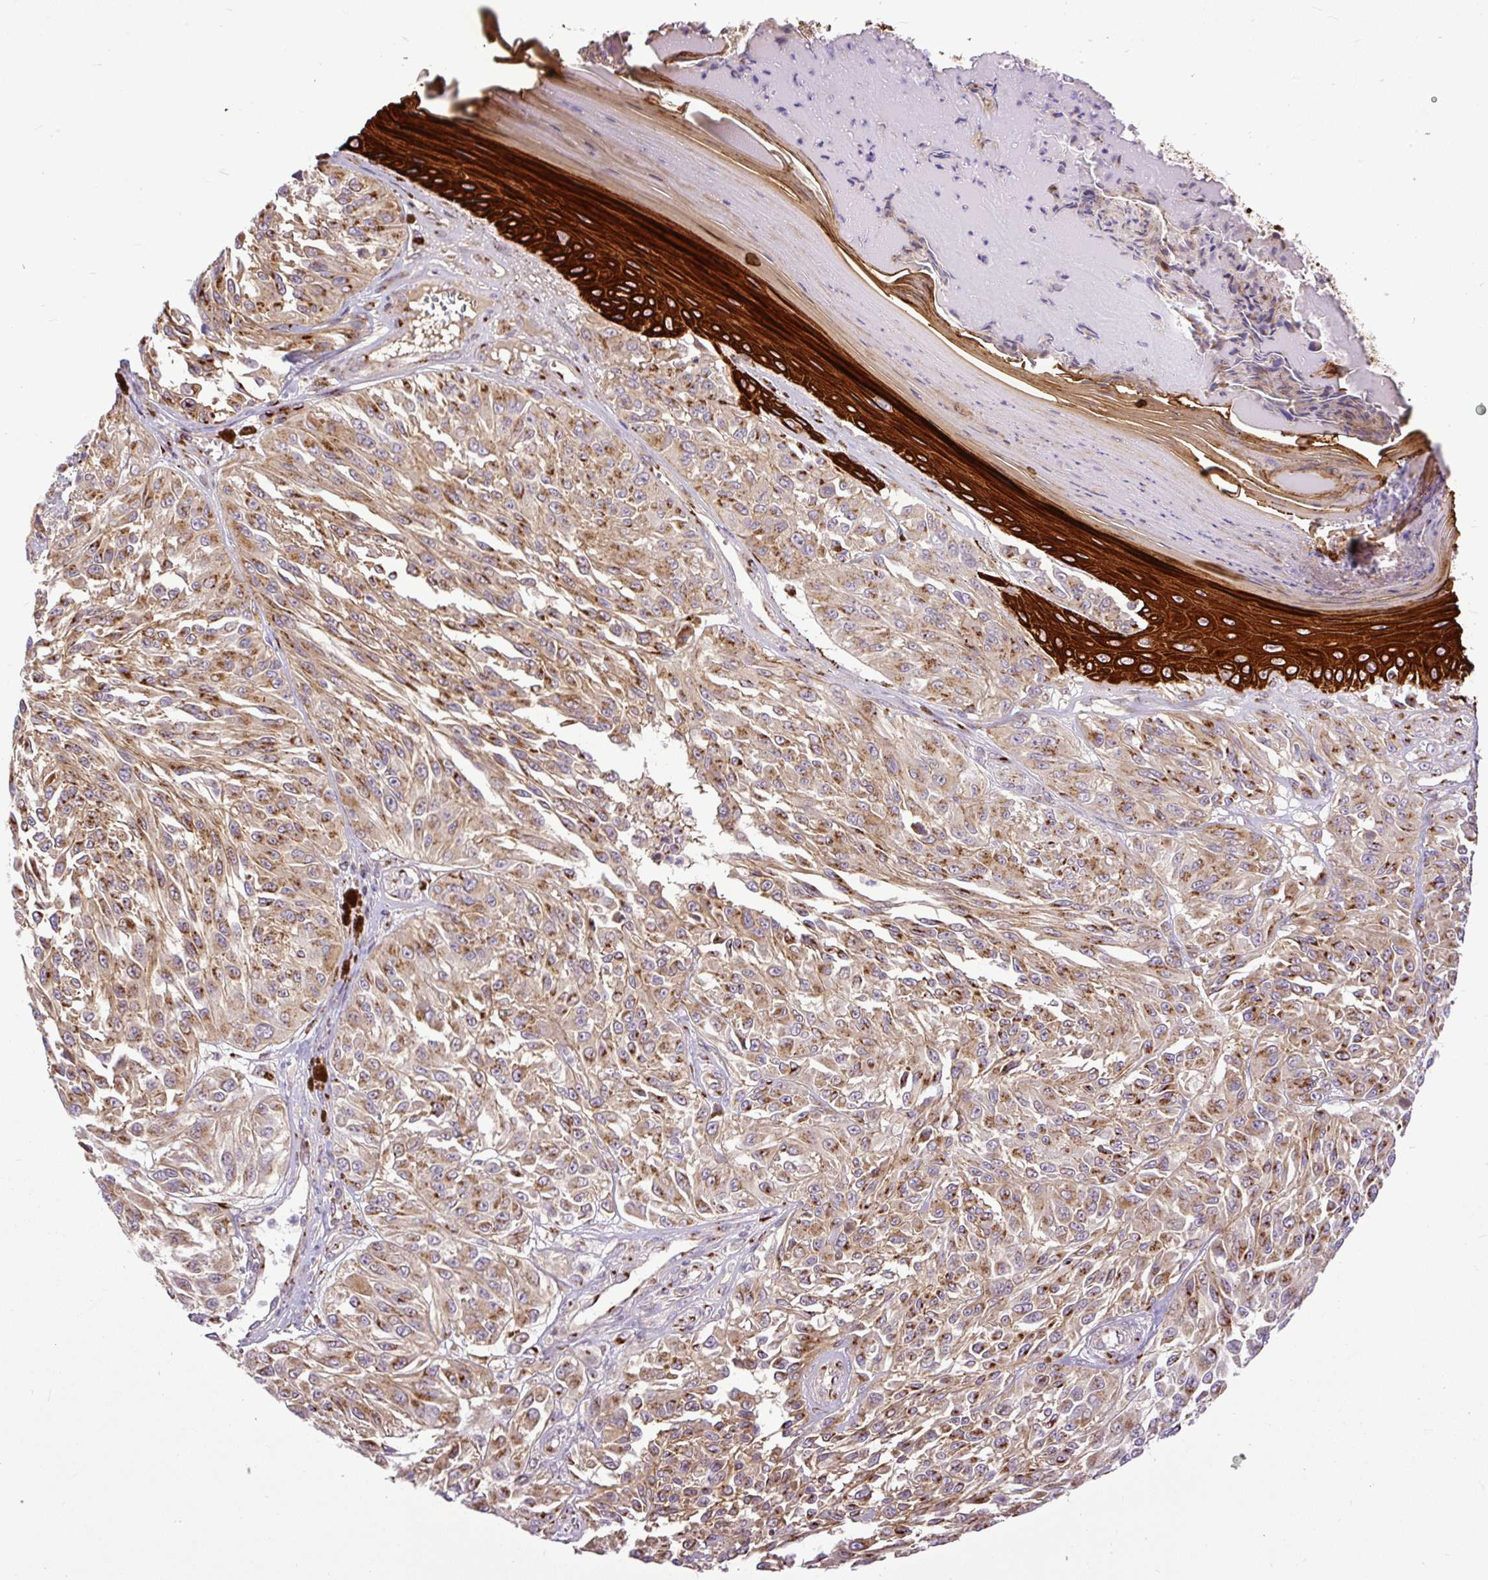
{"staining": {"intensity": "moderate", "quantity": ">75%", "location": "cytoplasmic/membranous"}, "tissue": "melanoma", "cell_type": "Tumor cells", "image_type": "cancer", "snomed": [{"axis": "morphology", "description": "Malignant melanoma, NOS"}, {"axis": "topography", "description": "Skin"}], "caption": "This image reveals IHC staining of melanoma, with medium moderate cytoplasmic/membranous positivity in about >75% of tumor cells.", "gene": "MSMP", "patient": {"sex": "male", "age": 94}}